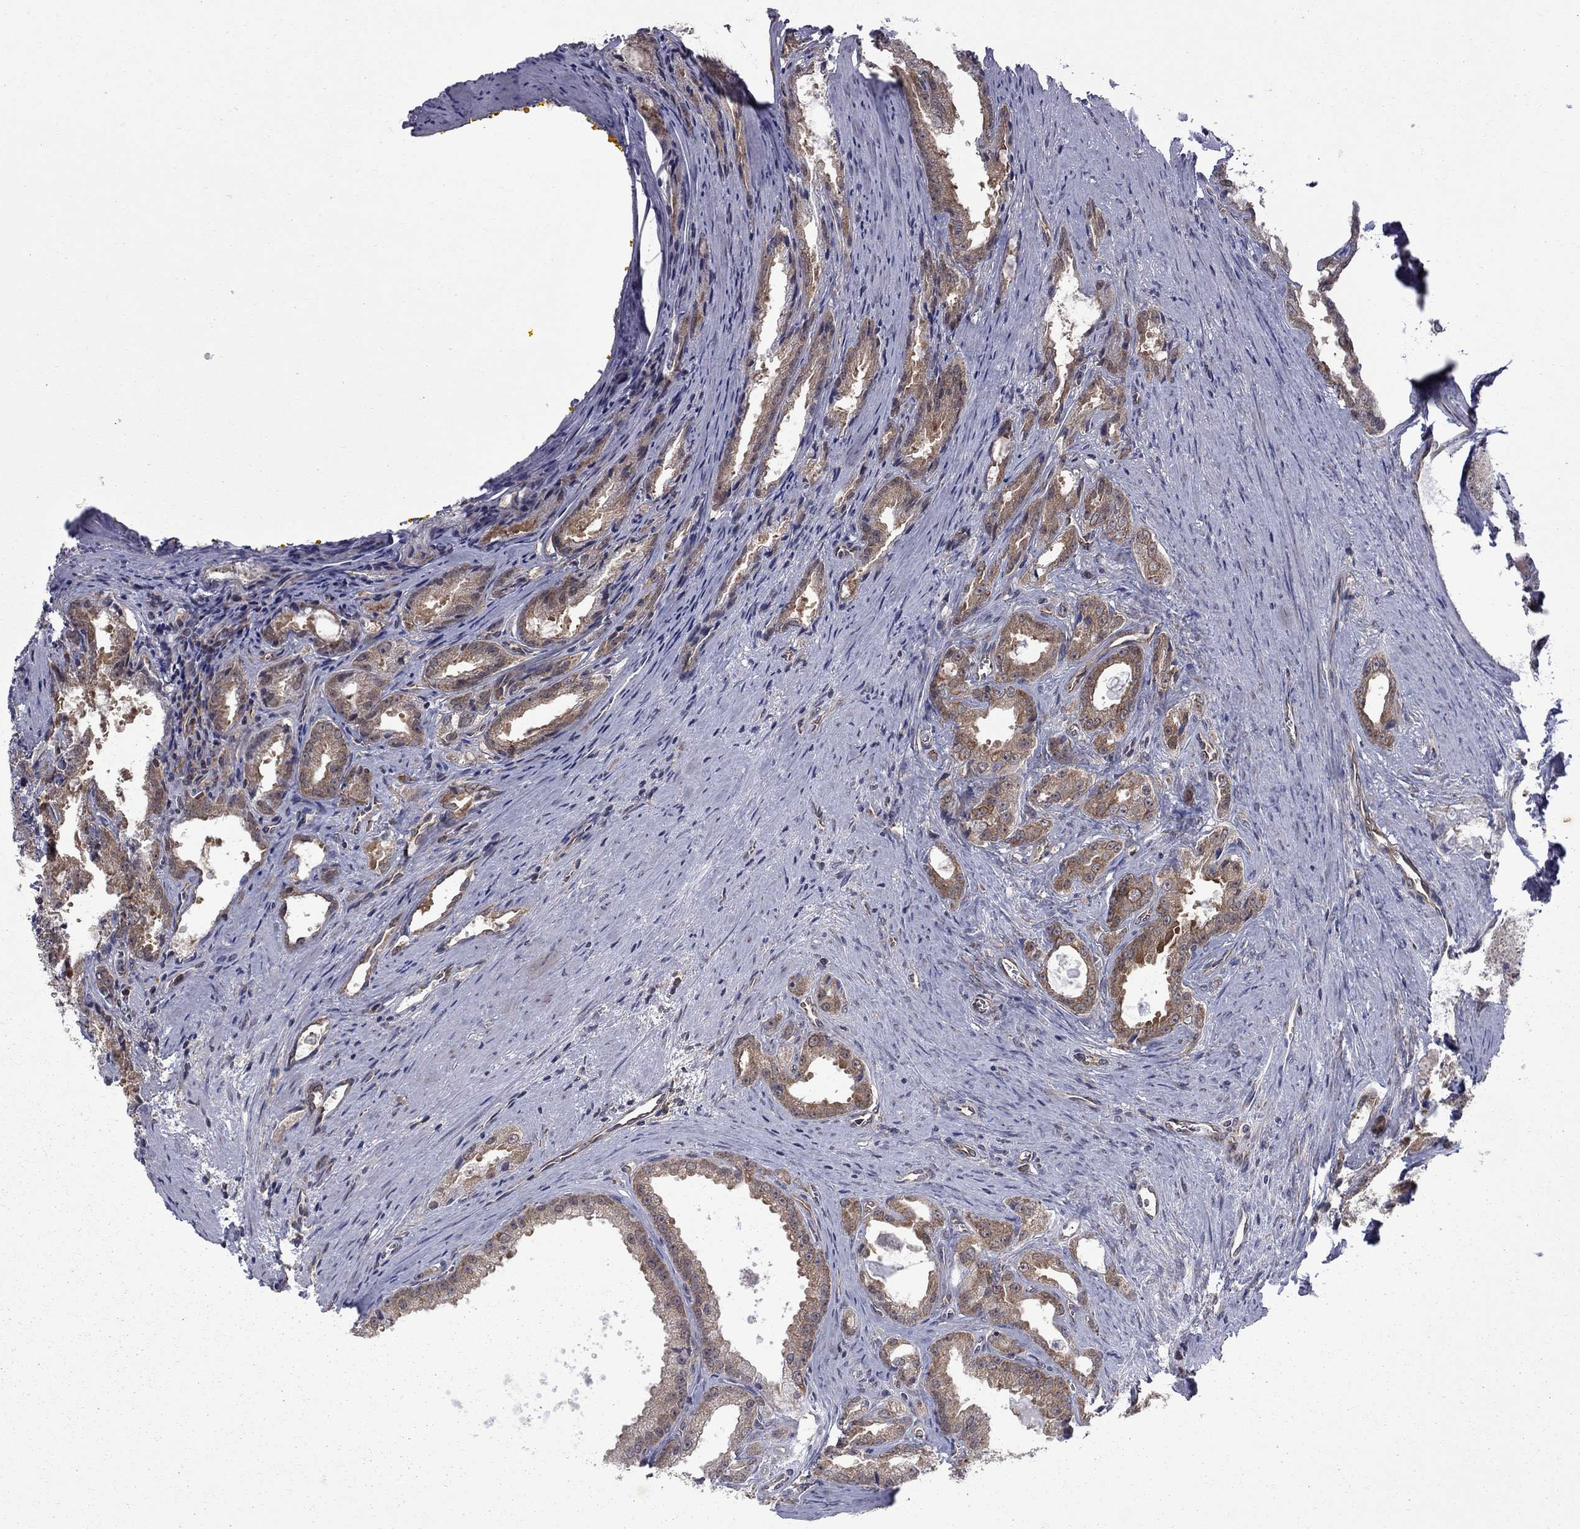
{"staining": {"intensity": "moderate", "quantity": ">75%", "location": "cytoplasmic/membranous"}, "tissue": "prostate cancer", "cell_type": "Tumor cells", "image_type": "cancer", "snomed": [{"axis": "morphology", "description": "Adenocarcinoma, NOS"}, {"axis": "morphology", "description": "Adenocarcinoma, High grade"}, {"axis": "topography", "description": "Prostate"}], "caption": "The photomicrograph reveals immunohistochemical staining of prostate cancer (adenocarcinoma). There is moderate cytoplasmic/membranous positivity is seen in approximately >75% of tumor cells.", "gene": "NAA50", "patient": {"sex": "male", "age": 70}}